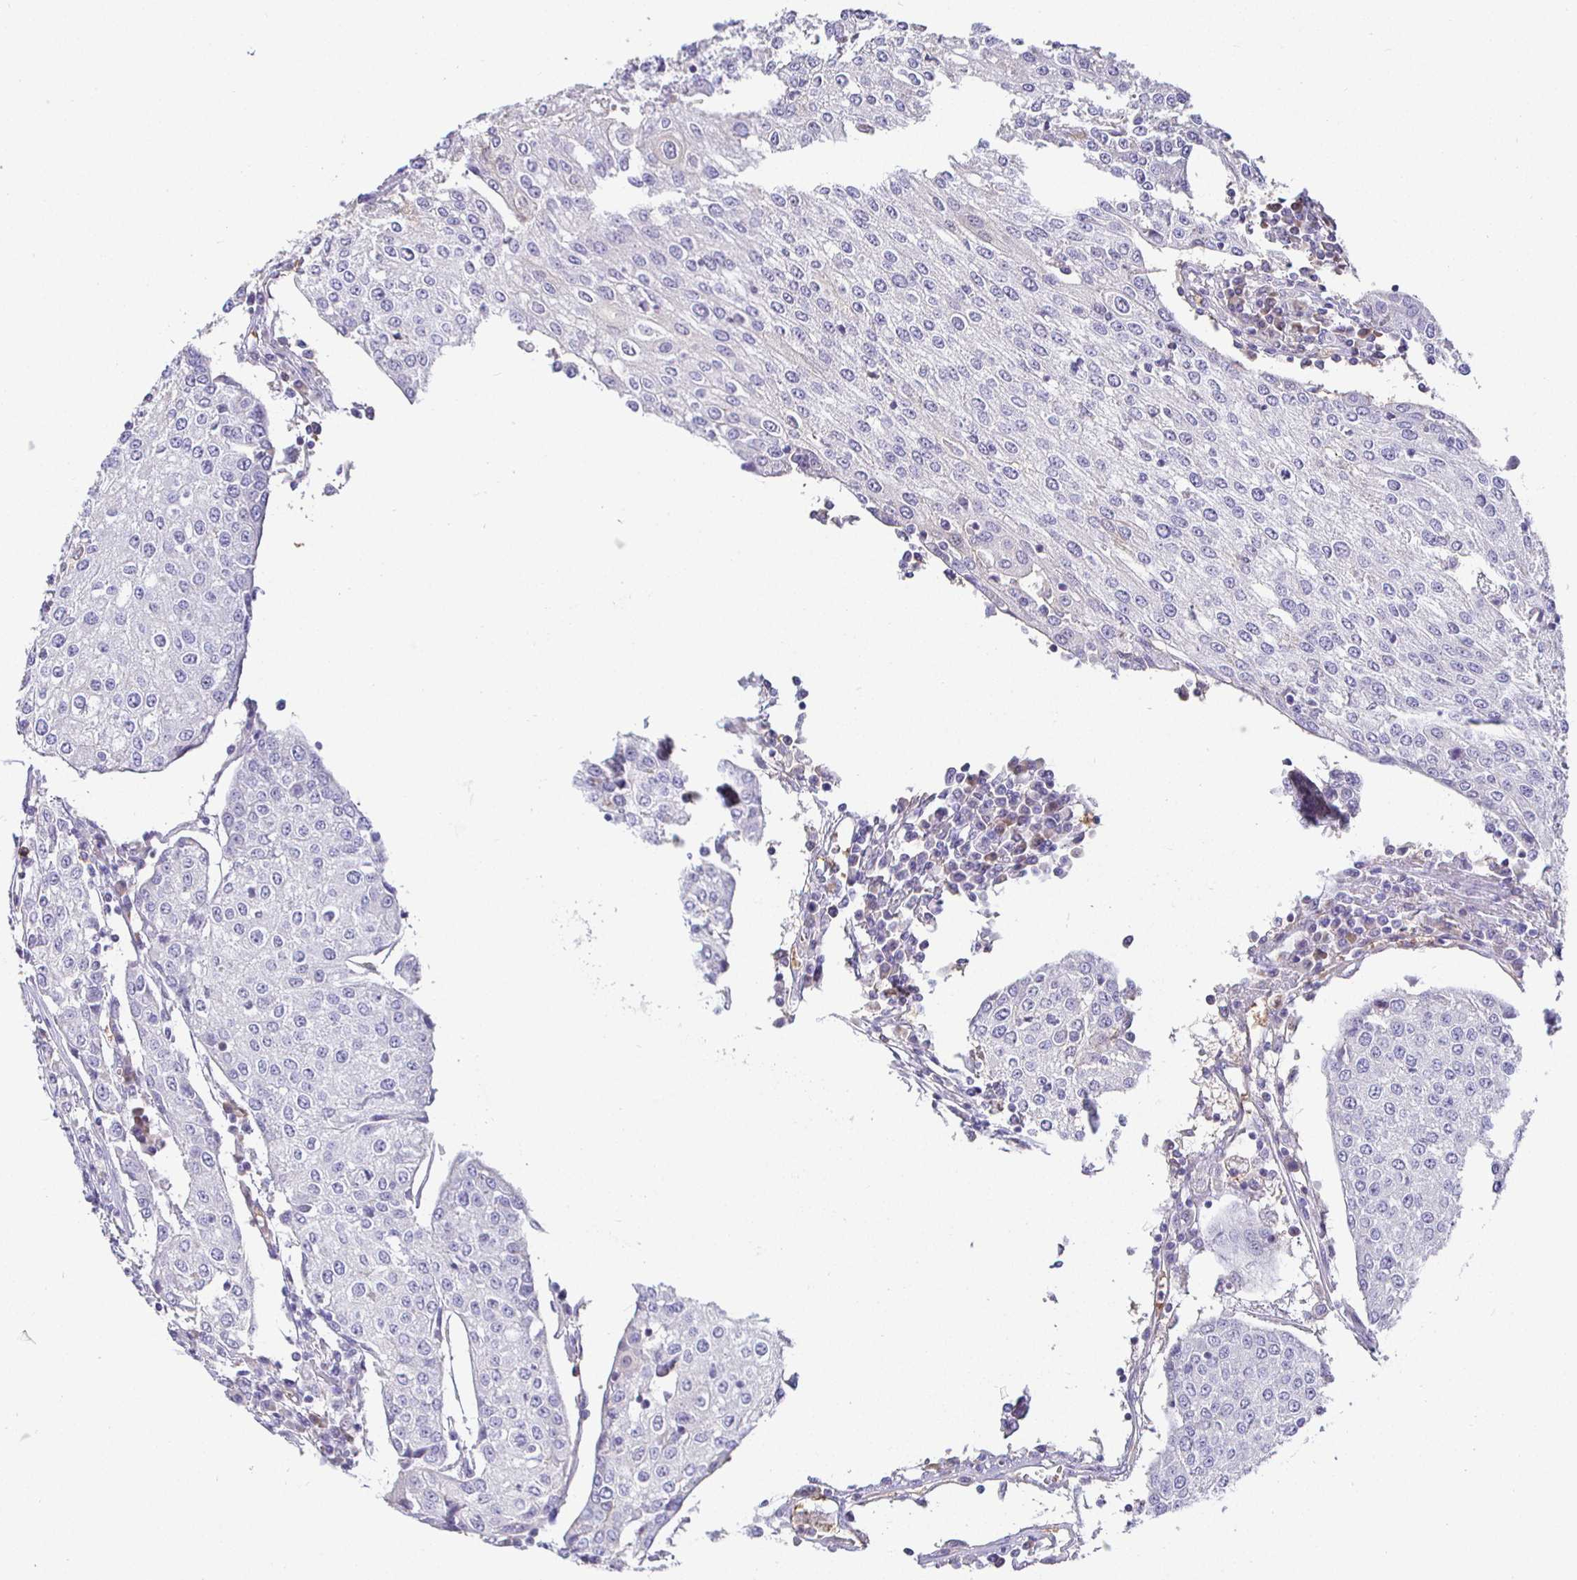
{"staining": {"intensity": "negative", "quantity": "none", "location": "none"}, "tissue": "urothelial cancer", "cell_type": "Tumor cells", "image_type": "cancer", "snomed": [{"axis": "morphology", "description": "Urothelial carcinoma, High grade"}, {"axis": "topography", "description": "Urinary bladder"}], "caption": "Immunohistochemistry (IHC) of human high-grade urothelial carcinoma exhibits no expression in tumor cells.", "gene": "SIRPA", "patient": {"sex": "female", "age": 85}}